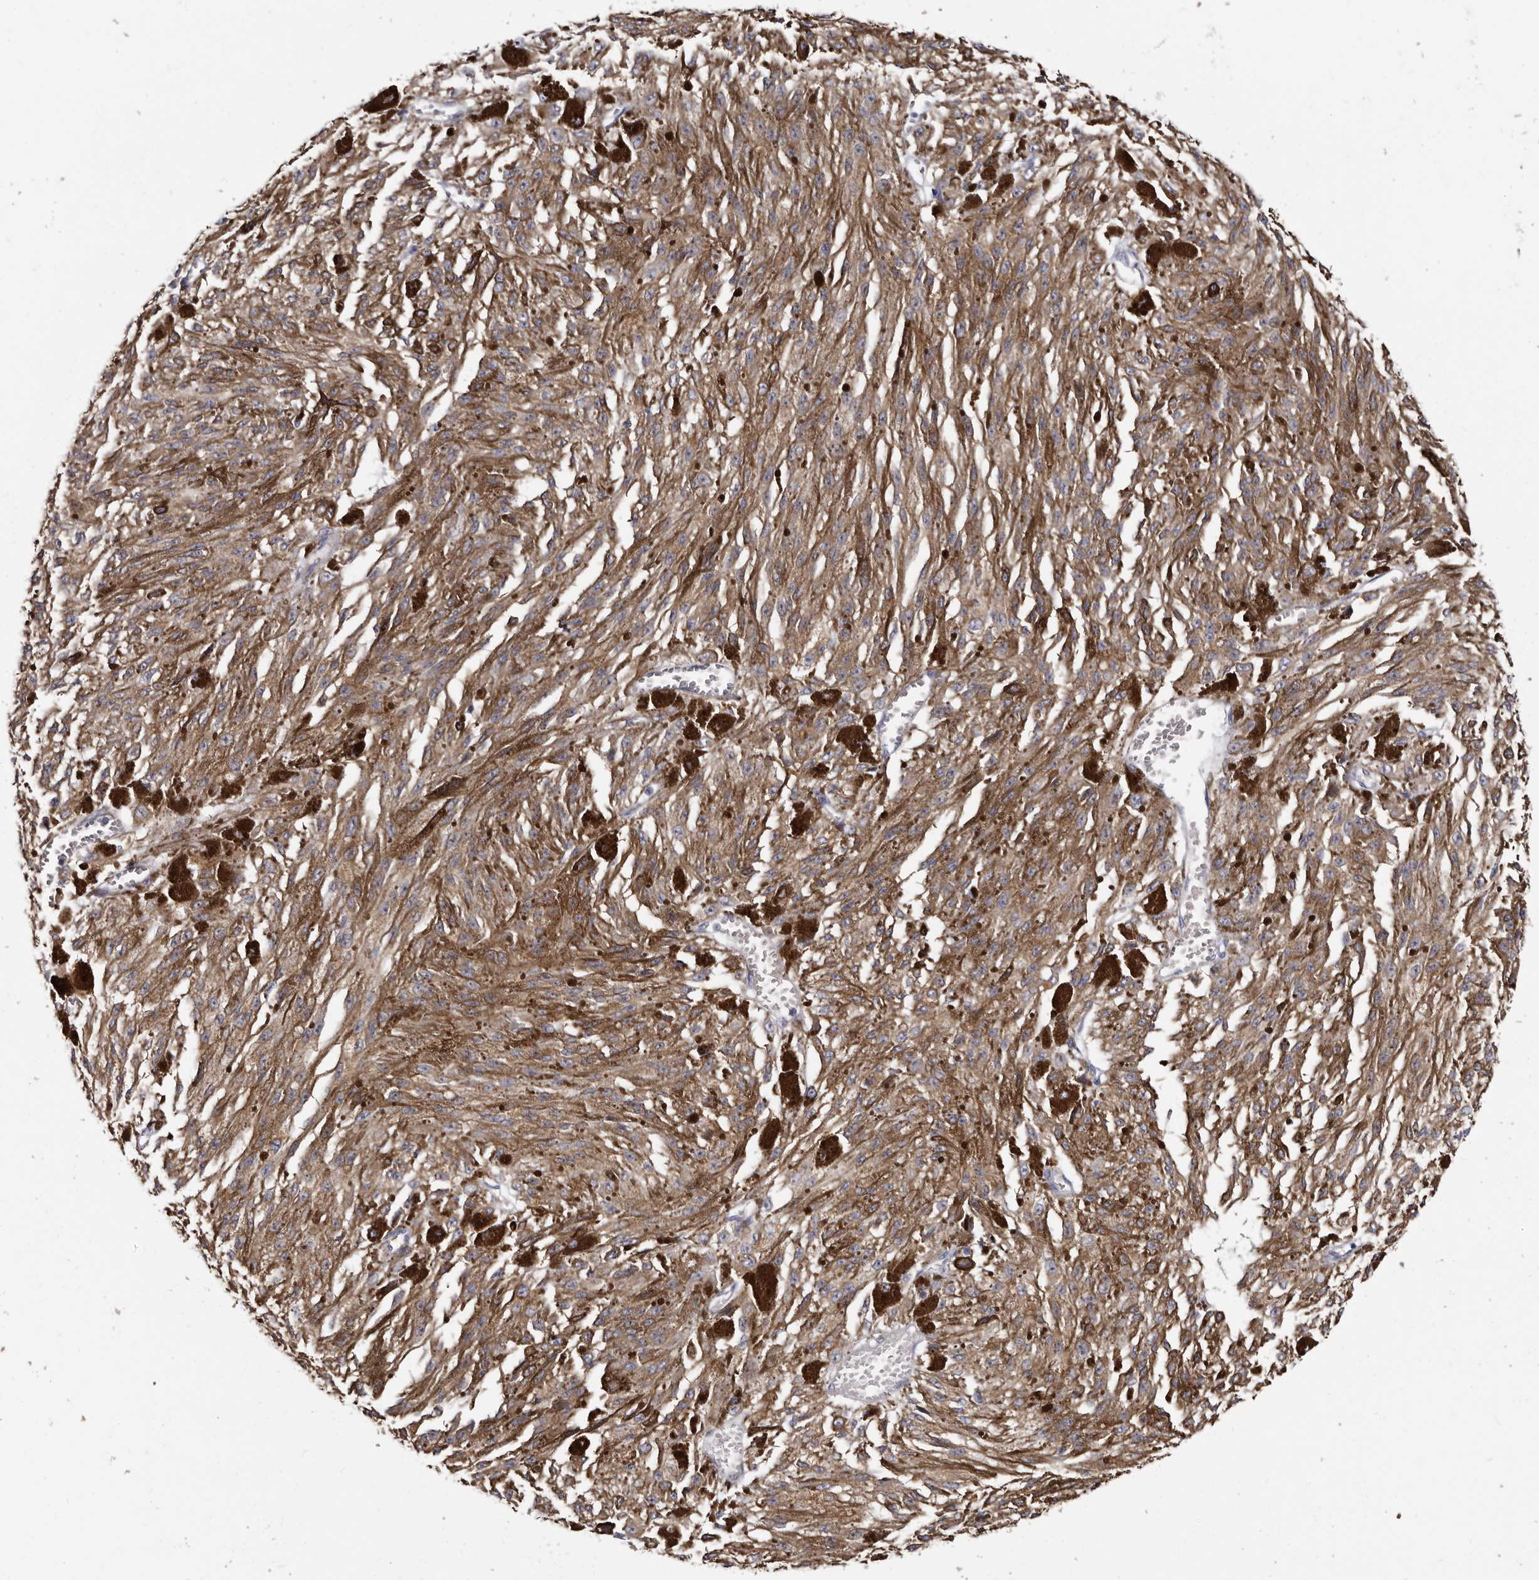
{"staining": {"intensity": "moderate", "quantity": ">75%", "location": "cytoplasmic/membranous"}, "tissue": "melanoma", "cell_type": "Tumor cells", "image_type": "cancer", "snomed": [{"axis": "morphology", "description": "Malignant melanoma, NOS"}, {"axis": "topography", "description": "Other"}], "caption": "Protein expression analysis of melanoma demonstrates moderate cytoplasmic/membranous staining in about >75% of tumor cells.", "gene": "TBC1D22B", "patient": {"sex": "male", "age": 79}}